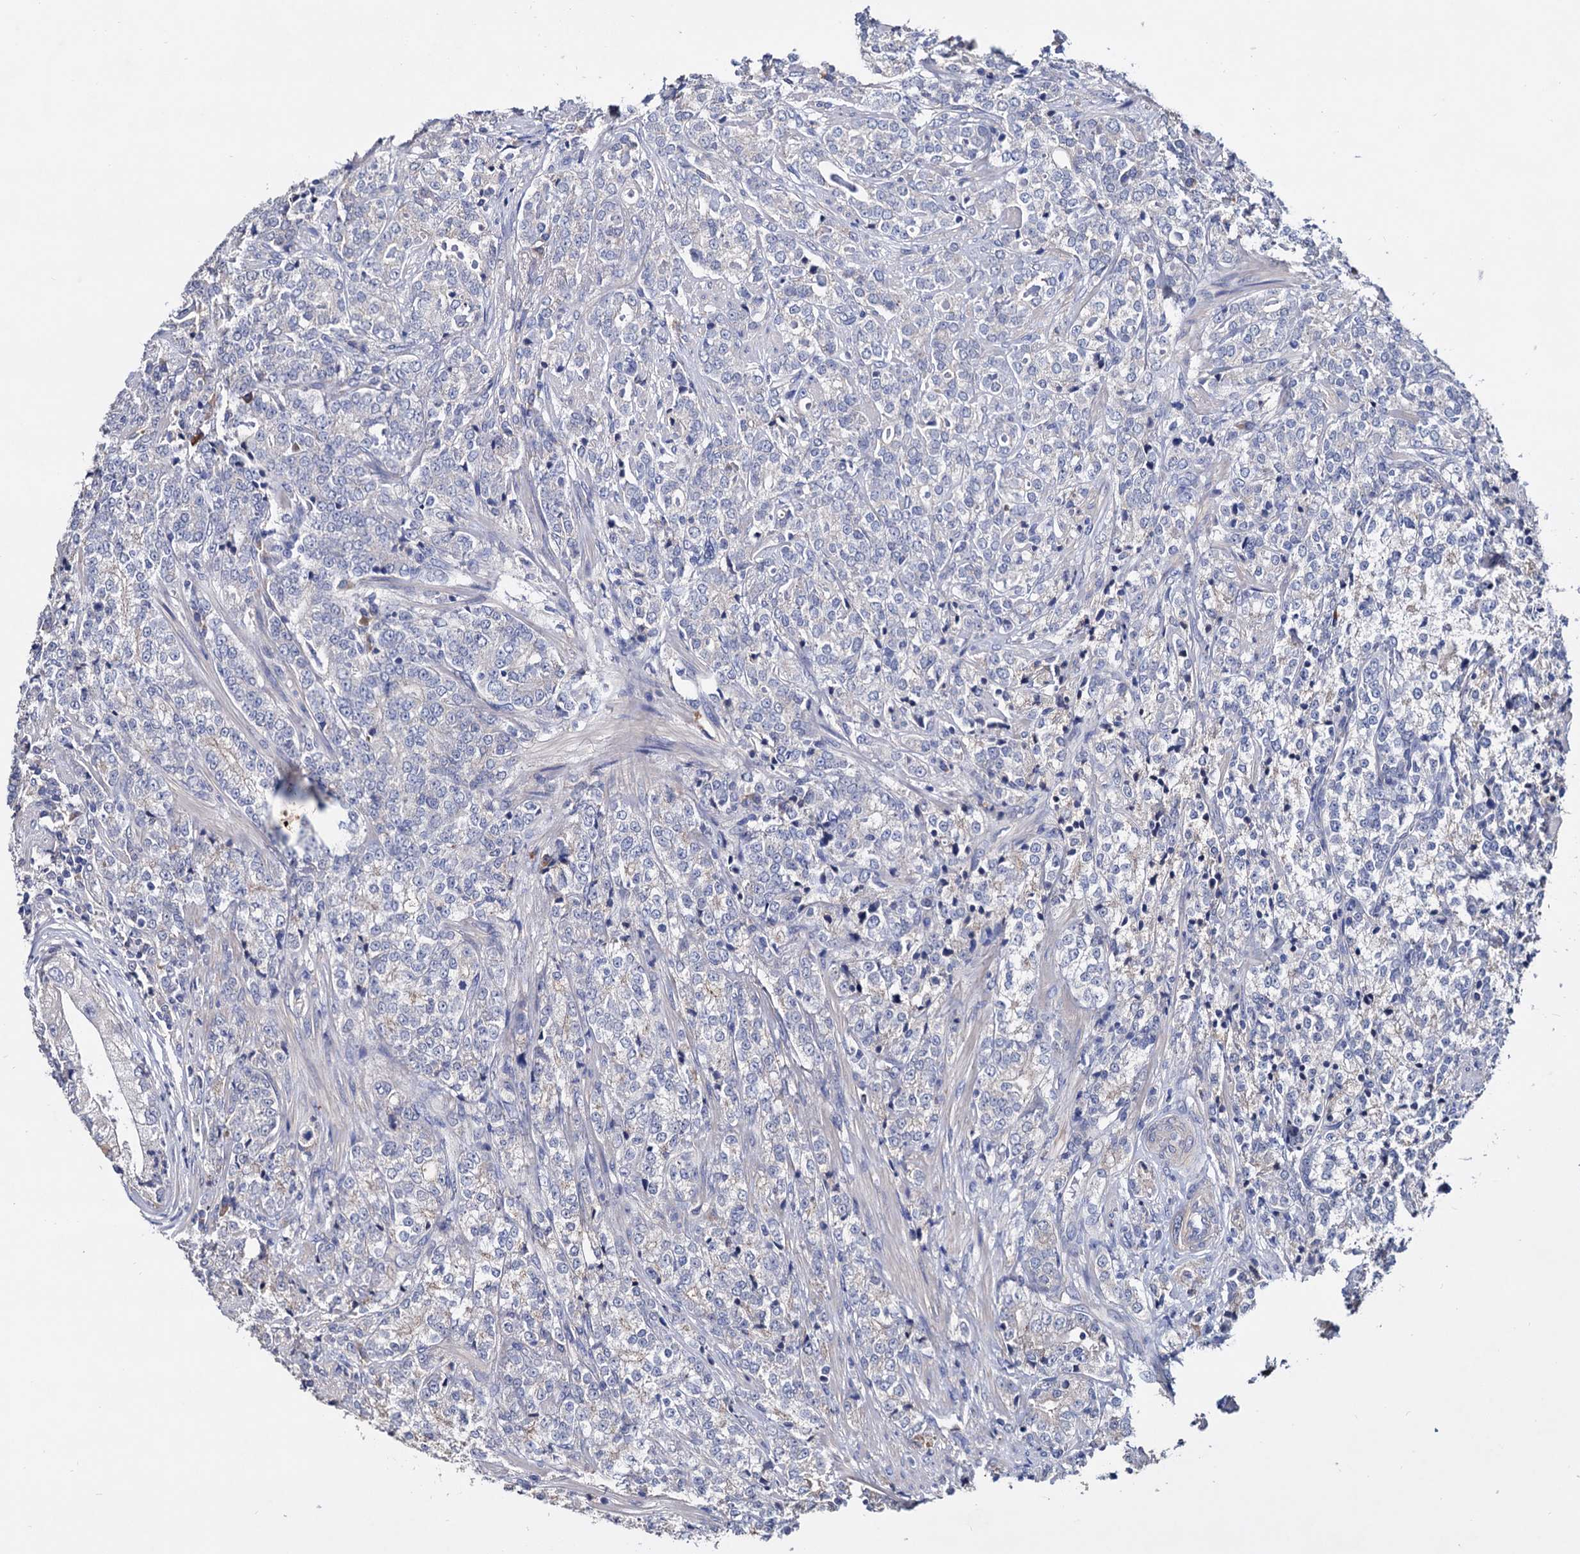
{"staining": {"intensity": "negative", "quantity": "none", "location": "none"}, "tissue": "prostate cancer", "cell_type": "Tumor cells", "image_type": "cancer", "snomed": [{"axis": "morphology", "description": "Adenocarcinoma, High grade"}, {"axis": "topography", "description": "Prostate"}], "caption": "This is an IHC image of human adenocarcinoma (high-grade) (prostate). There is no positivity in tumor cells.", "gene": "NPAS4", "patient": {"sex": "male", "age": 69}}